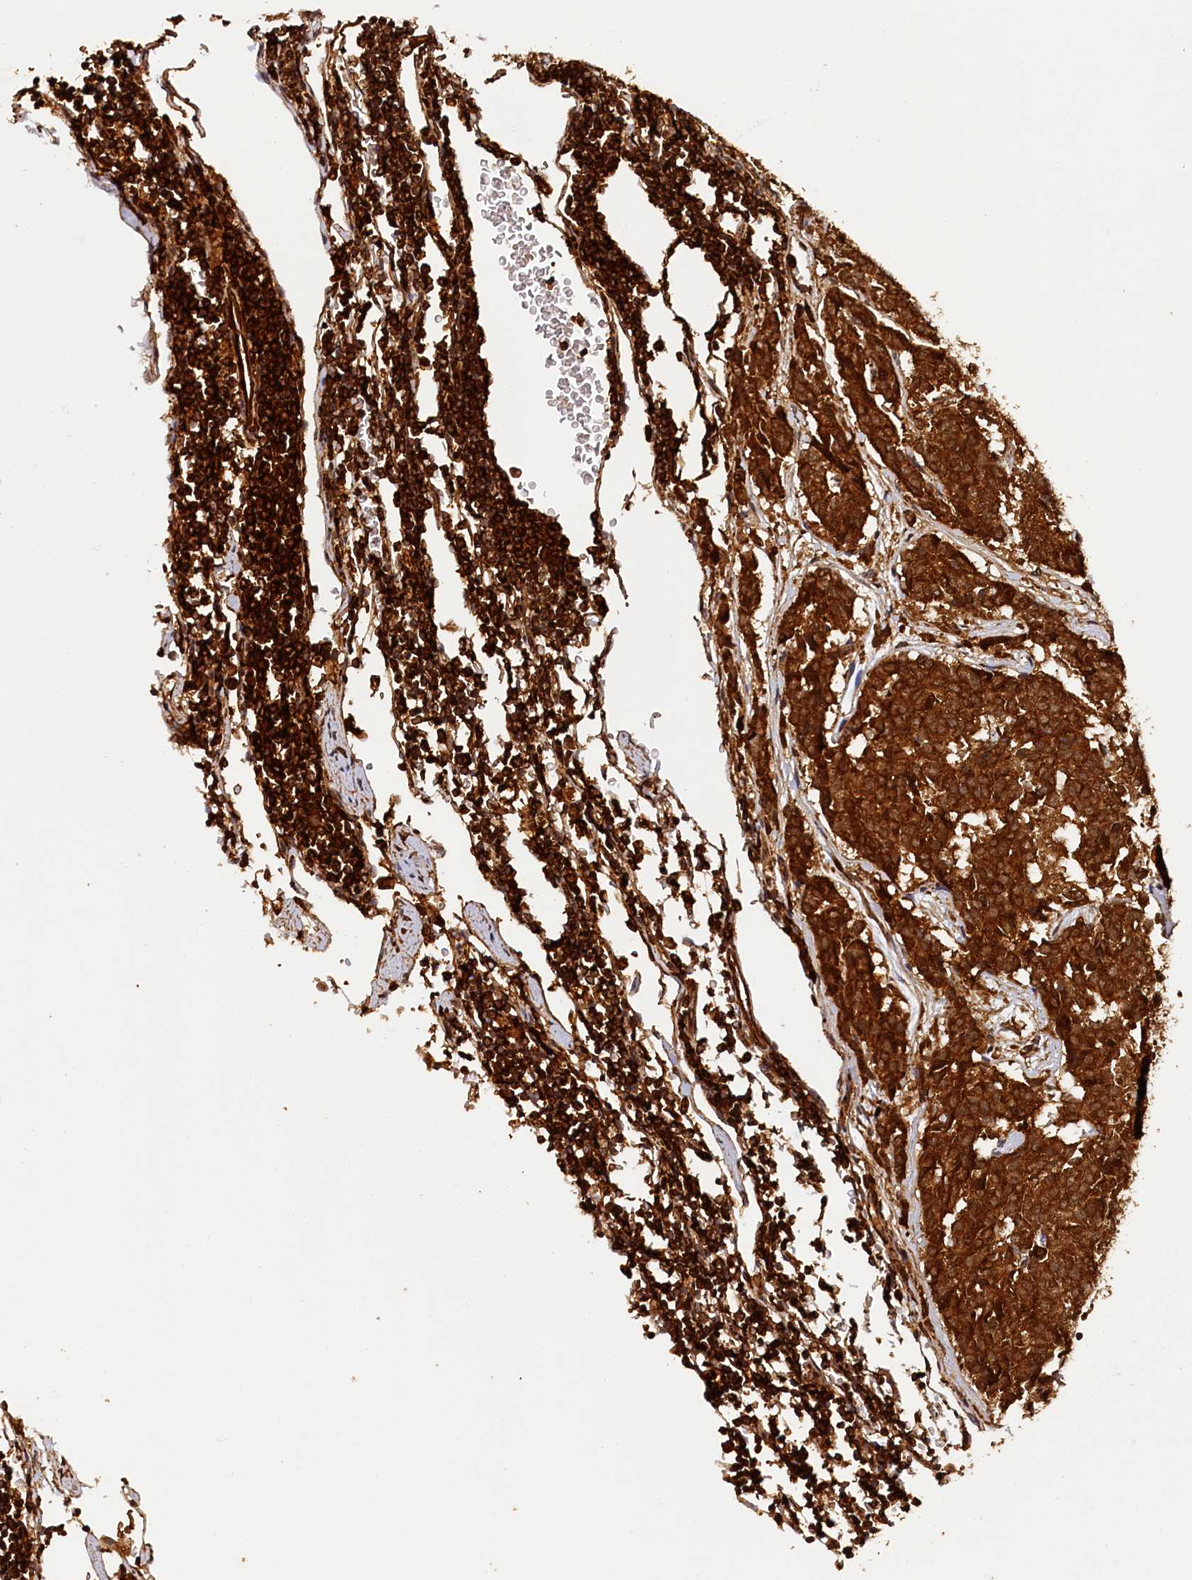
{"staining": {"intensity": "strong", "quantity": ">75%", "location": "cytoplasmic/membranous"}, "tissue": "carcinoid", "cell_type": "Tumor cells", "image_type": "cancer", "snomed": [{"axis": "morphology", "description": "Carcinoid, malignant, NOS"}, {"axis": "topography", "description": "Pancreas"}], "caption": "An immunohistochemistry (IHC) image of tumor tissue is shown. Protein staining in brown highlights strong cytoplasmic/membranous positivity in carcinoid within tumor cells.", "gene": "STUB1", "patient": {"sex": "female", "age": 54}}